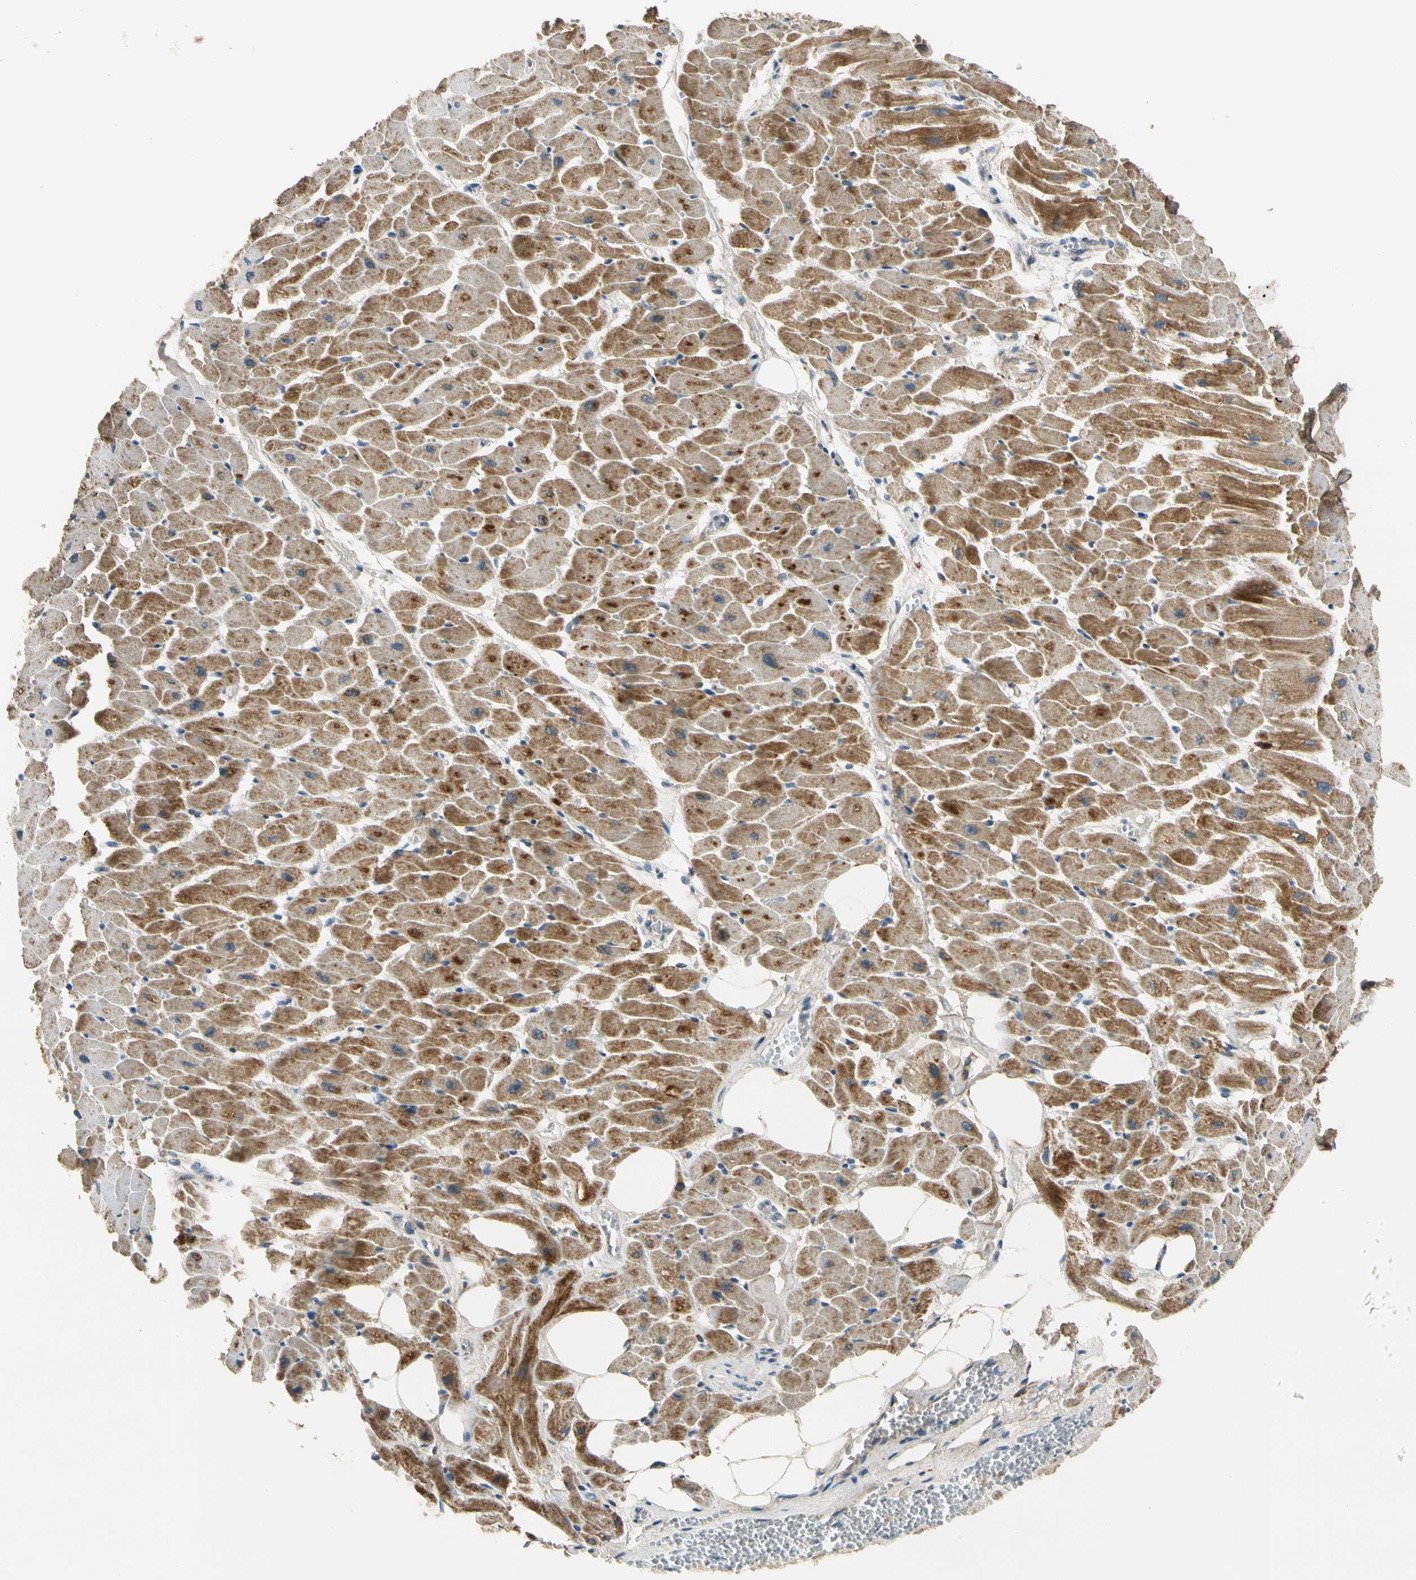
{"staining": {"intensity": "moderate", "quantity": ">75%", "location": "cytoplasmic/membranous"}, "tissue": "heart muscle", "cell_type": "Cardiomyocytes", "image_type": "normal", "snomed": [{"axis": "morphology", "description": "Normal tissue, NOS"}, {"axis": "topography", "description": "Heart"}], "caption": "Heart muscle stained for a protein (brown) displays moderate cytoplasmic/membranous positive expression in approximately >75% of cardiomyocytes.", "gene": "MST1R", "patient": {"sex": "female", "age": 19}}